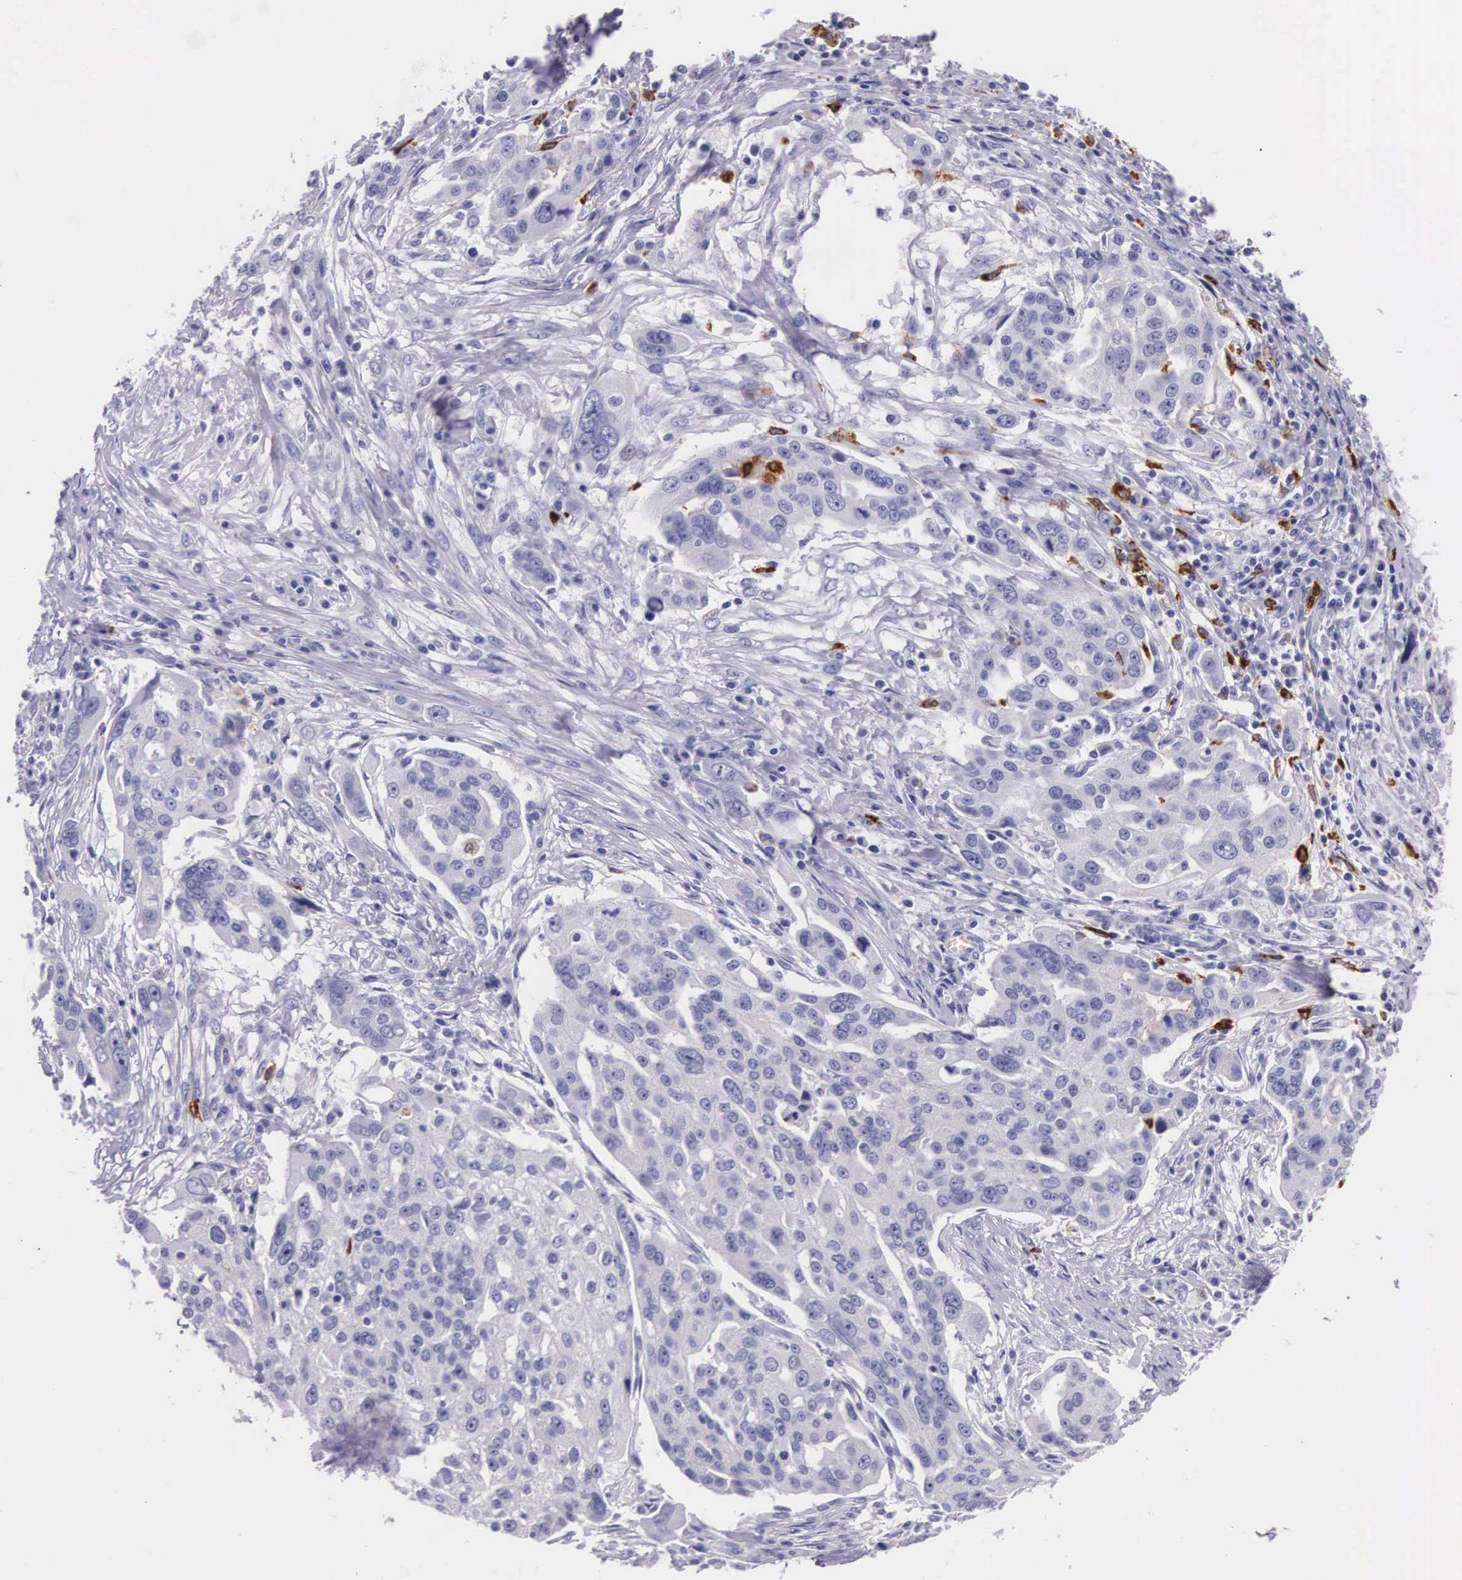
{"staining": {"intensity": "negative", "quantity": "none", "location": "none"}, "tissue": "ovarian cancer", "cell_type": "Tumor cells", "image_type": "cancer", "snomed": [{"axis": "morphology", "description": "Carcinoma, endometroid"}, {"axis": "topography", "description": "Ovary"}], "caption": "This is an immunohistochemistry image of endometroid carcinoma (ovarian). There is no staining in tumor cells.", "gene": "FCN1", "patient": {"sex": "female", "age": 75}}